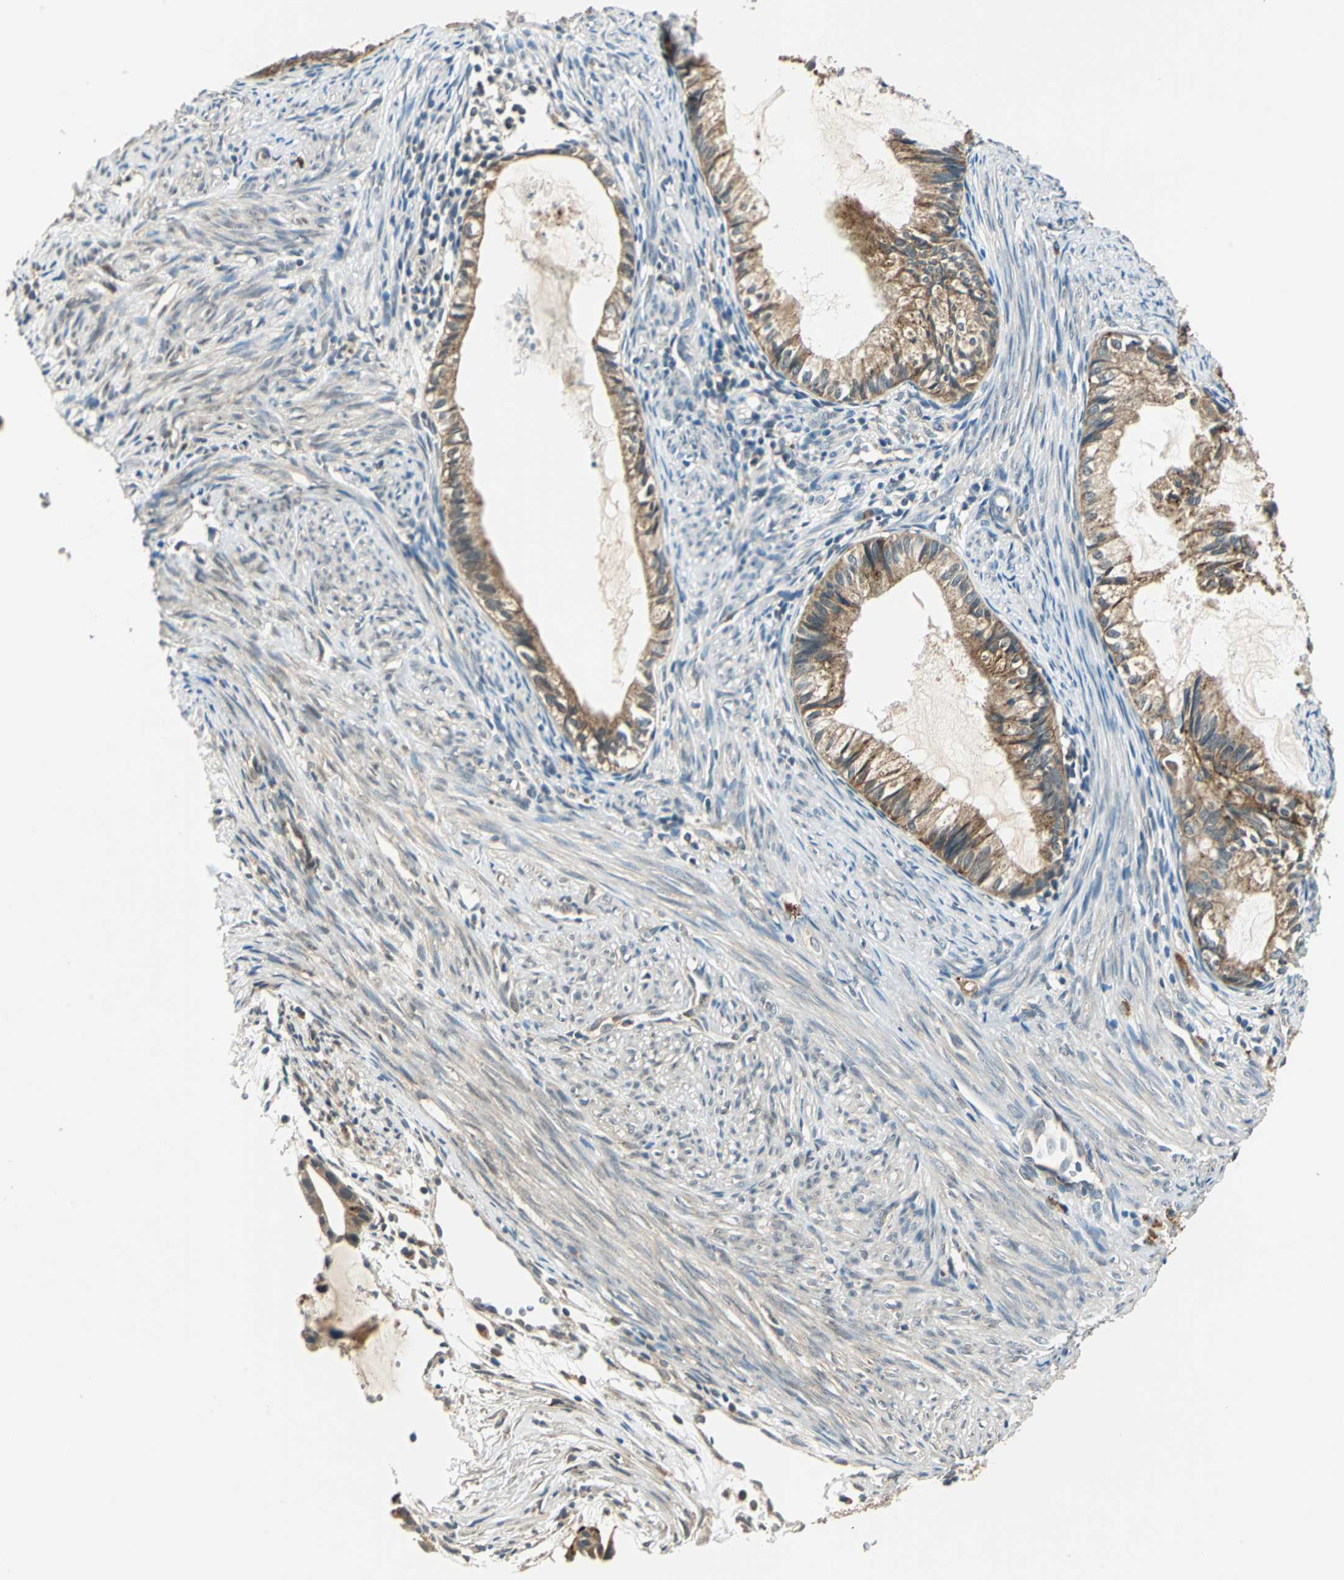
{"staining": {"intensity": "strong", "quantity": ">75%", "location": "cytoplasmic/membranous"}, "tissue": "cervical cancer", "cell_type": "Tumor cells", "image_type": "cancer", "snomed": [{"axis": "morphology", "description": "Normal tissue, NOS"}, {"axis": "morphology", "description": "Adenocarcinoma, NOS"}, {"axis": "topography", "description": "Cervix"}, {"axis": "topography", "description": "Endometrium"}], "caption": "A high-resolution micrograph shows IHC staining of cervical adenocarcinoma, which exhibits strong cytoplasmic/membranous positivity in approximately >75% of tumor cells.", "gene": "NIT1", "patient": {"sex": "female", "age": 86}}